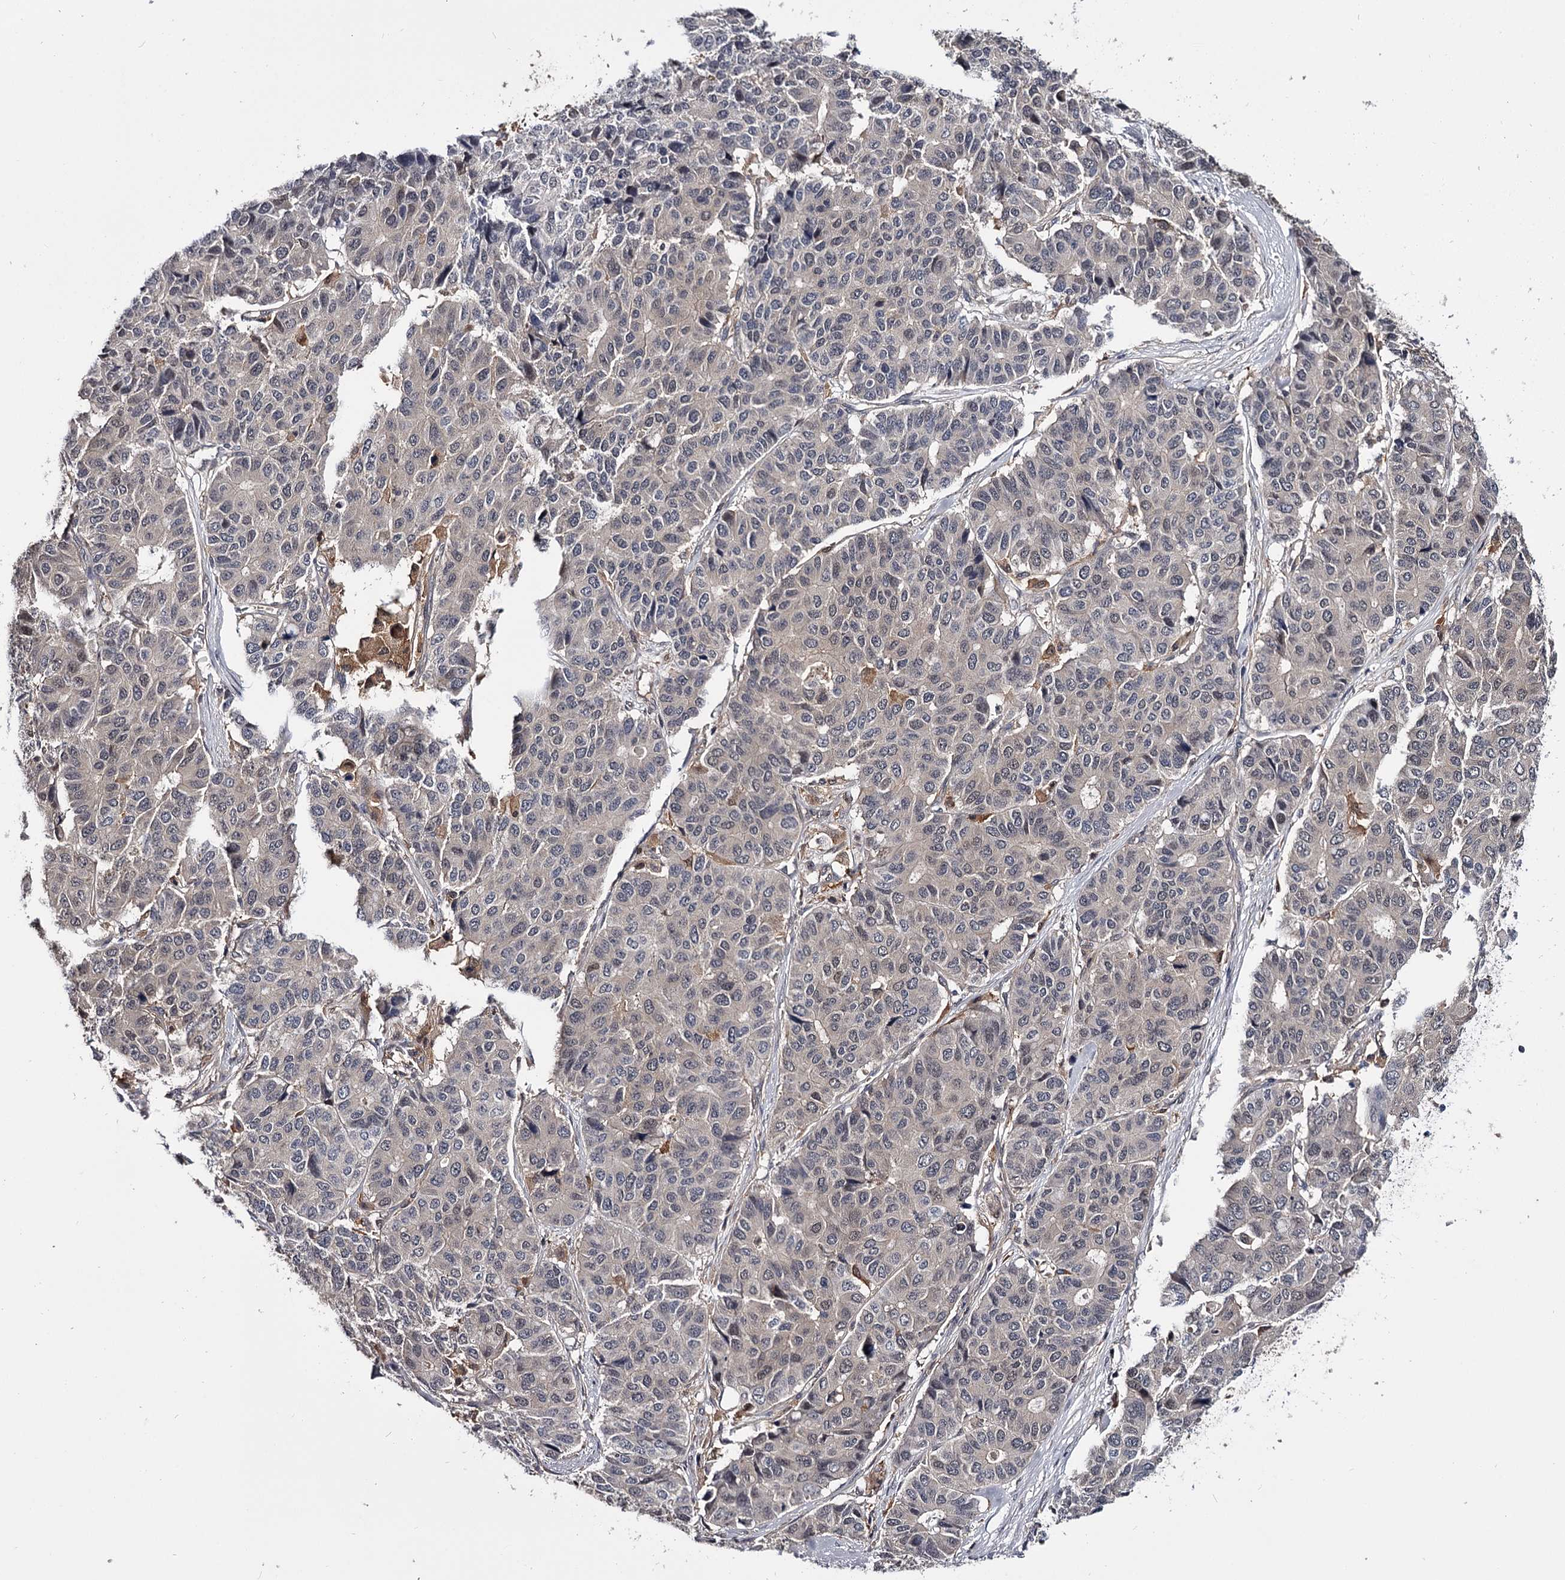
{"staining": {"intensity": "negative", "quantity": "none", "location": "none"}, "tissue": "pancreatic cancer", "cell_type": "Tumor cells", "image_type": "cancer", "snomed": [{"axis": "morphology", "description": "Adenocarcinoma, NOS"}, {"axis": "topography", "description": "Pancreas"}], "caption": "There is no significant staining in tumor cells of pancreatic cancer.", "gene": "GSTO1", "patient": {"sex": "male", "age": 50}}